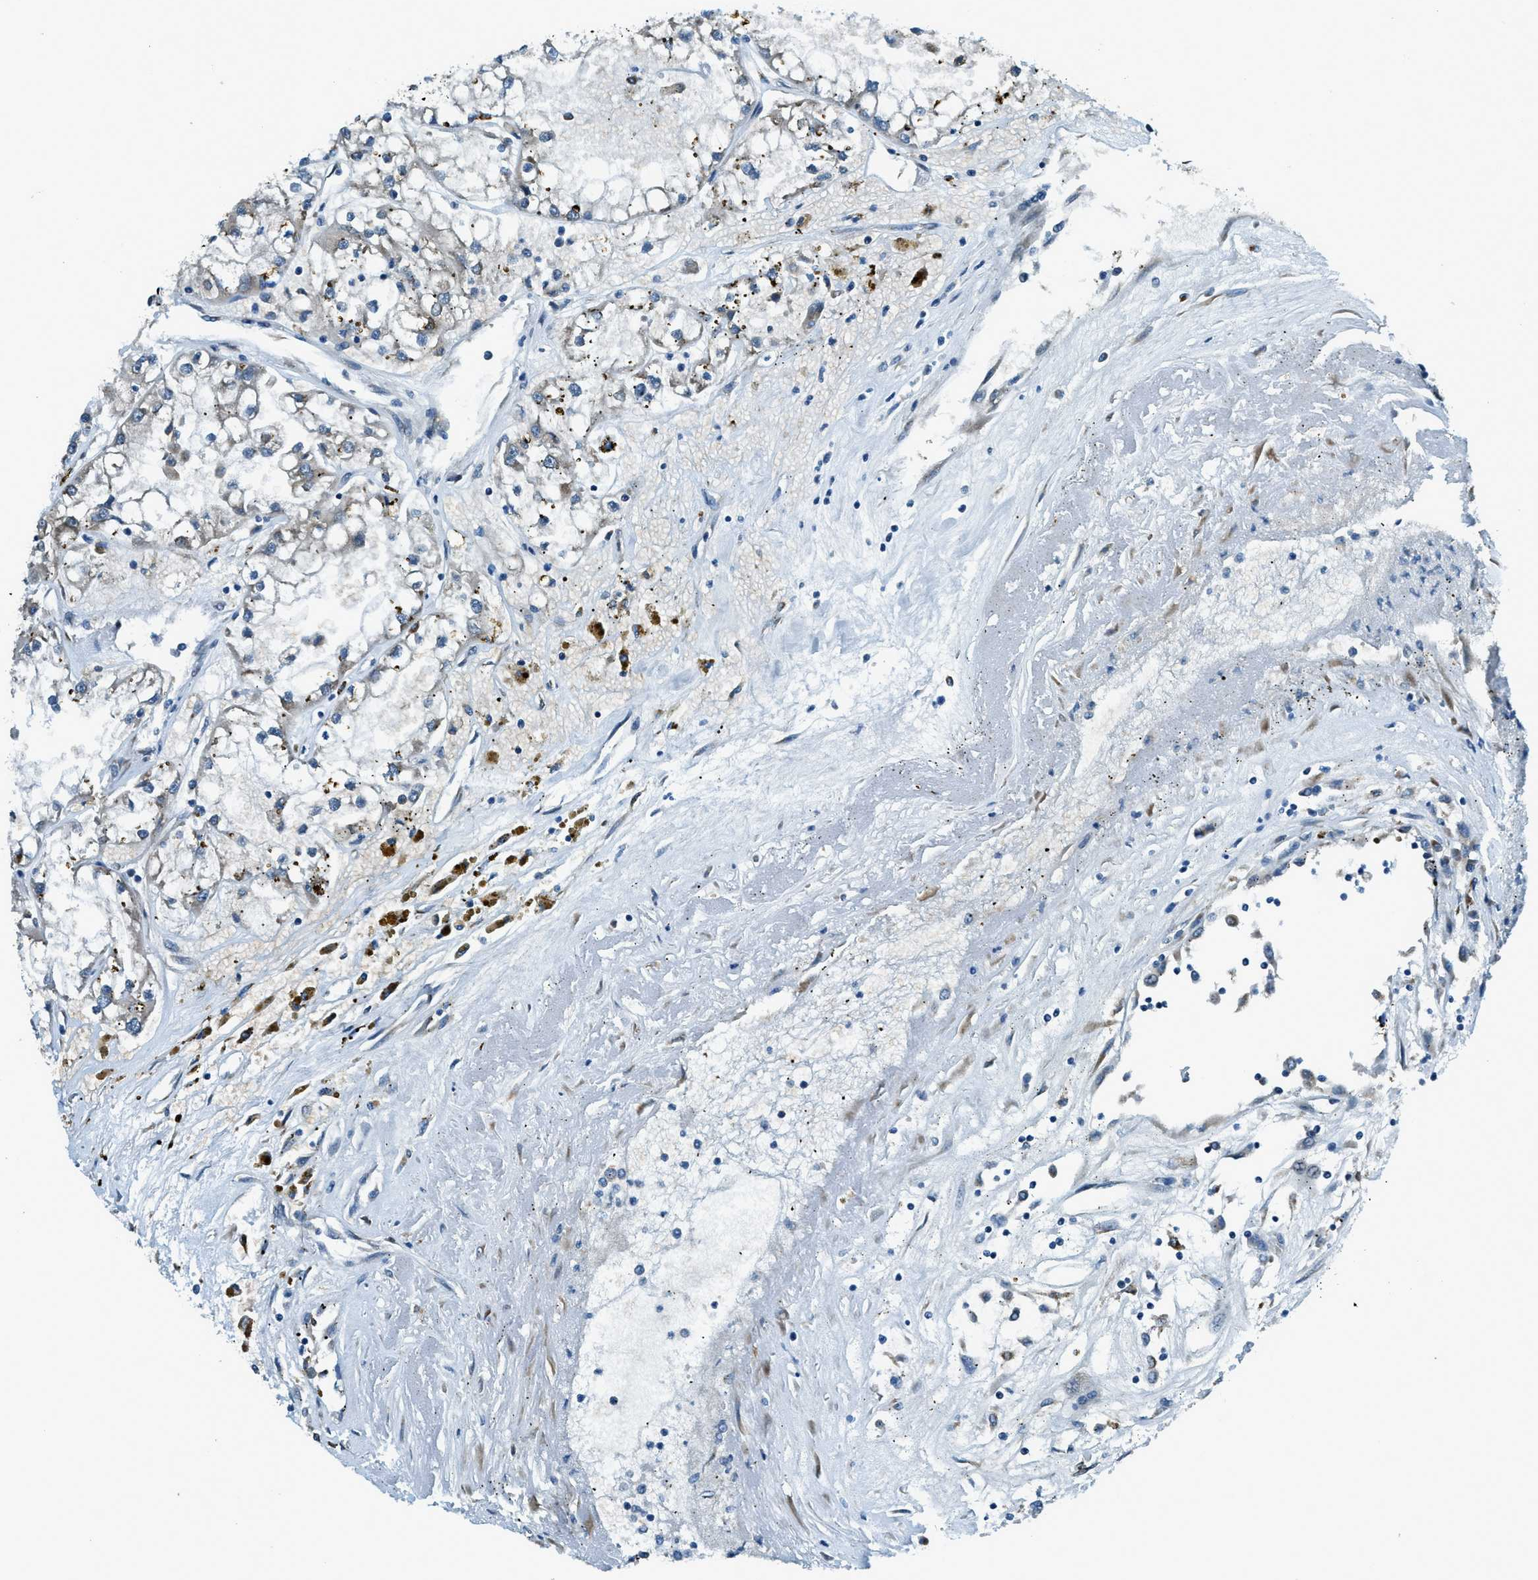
{"staining": {"intensity": "negative", "quantity": "none", "location": "none"}, "tissue": "renal cancer", "cell_type": "Tumor cells", "image_type": "cancer", "snomed": [{"axis": "morphology", "description": "Adenocarcinoma, NOS"}, {"axis": "topography", "description": "Kidney"}], "caption": "This micrograph is of renal adenocarcinoma stained with immunohistochemistry (IHC) to label a protein in brown with the nuclei are counter-stained blue. There is no staining in tumor cells.", "gene": "GINM1", "patient": {"sex": "female", "age": 52}}